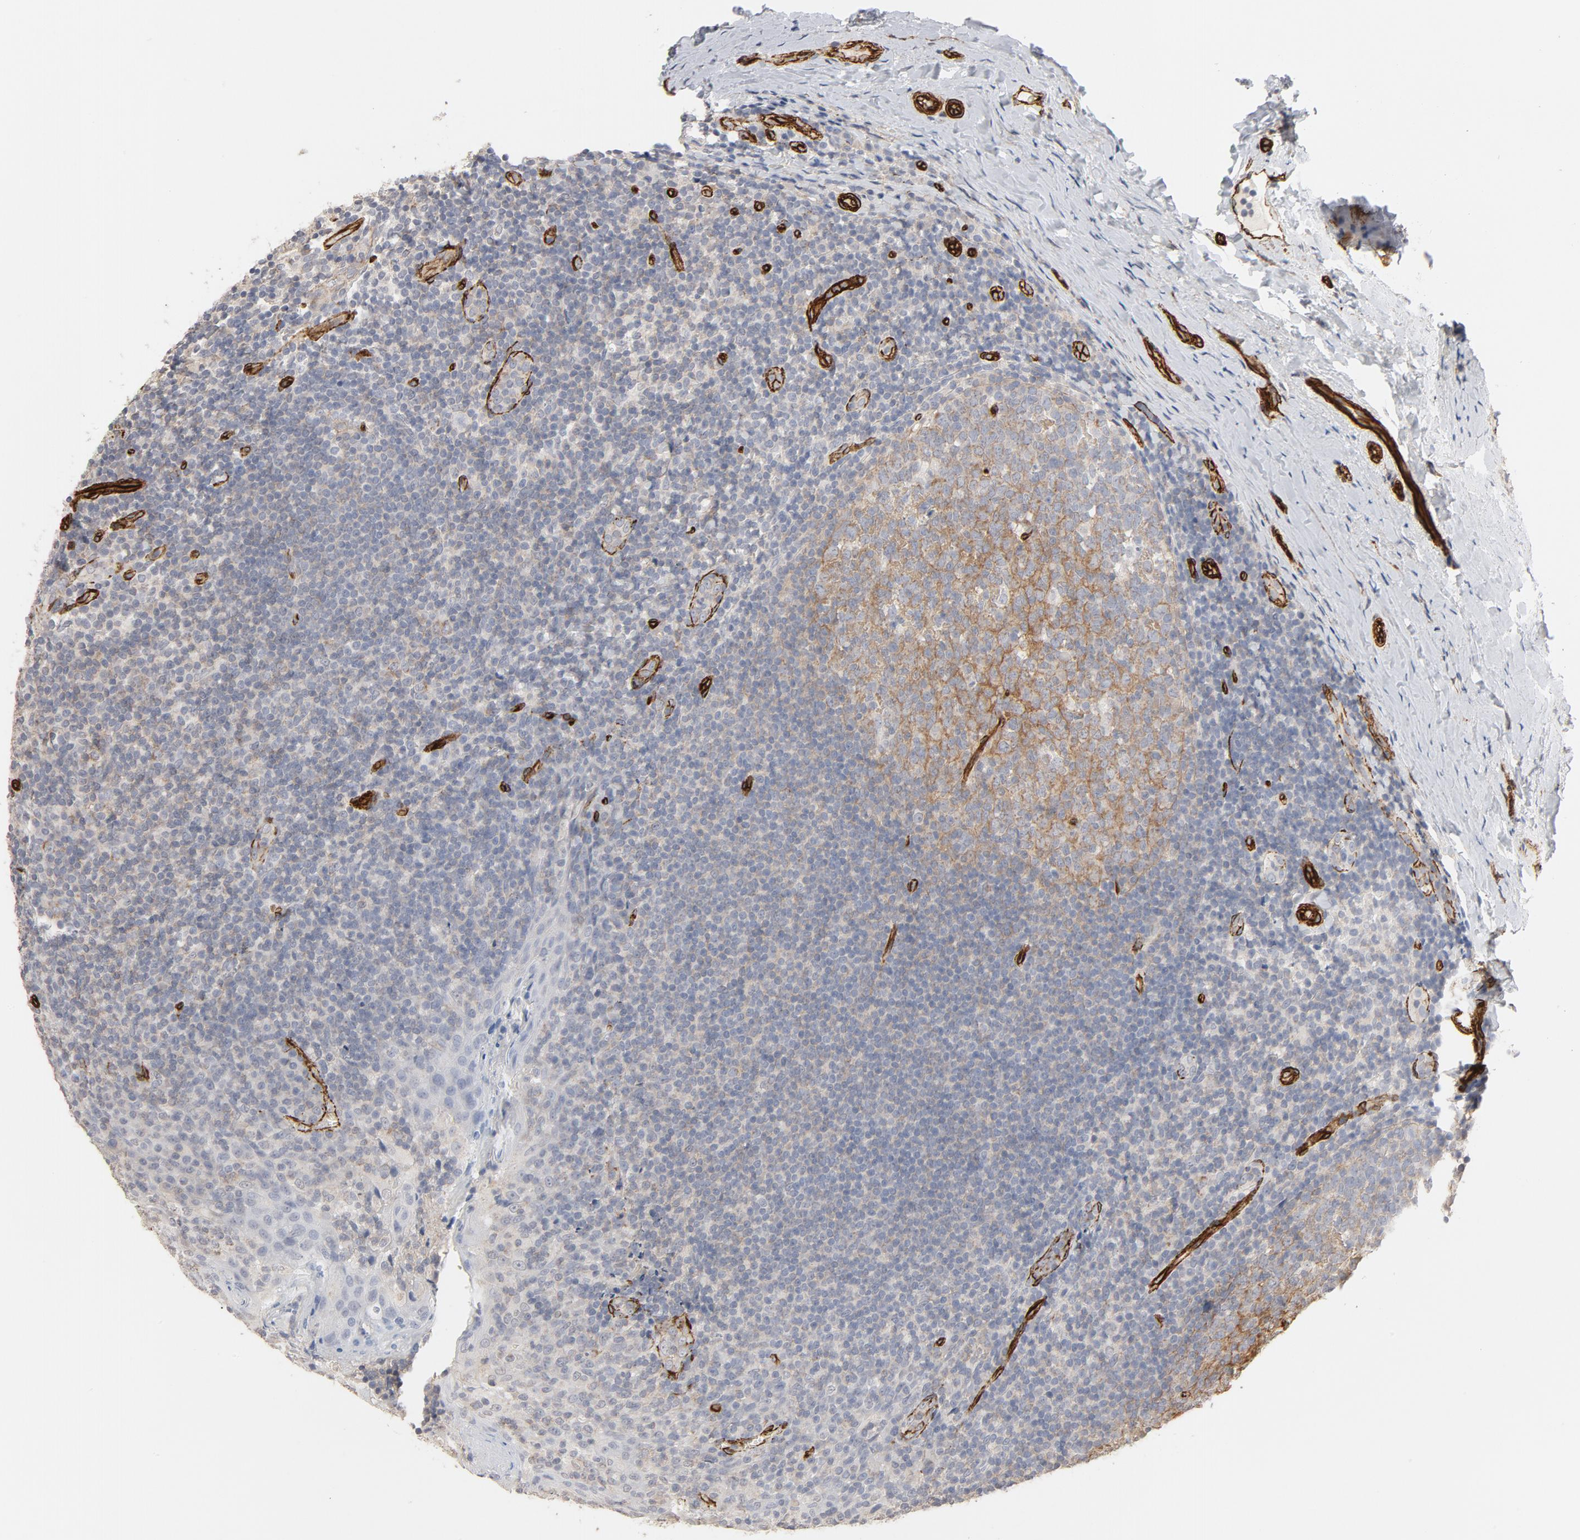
{"staining": {"intensity": "weak", "quantity": ">75%", "location": "cytoplasmic/membranous"}, "tissue": "tonsil", "cell_type": "Germinal center cells", "image_type": "normal", "snomed": [{"axis": "morphology", "description": "Normal tissue, NOS"}, {"axis": "topography", "description": "Tonsil"}], "caption": "Germinal center cells demonstrate low levels of weak cytoplasmic/membranous staining in about >75% of cells in unremarkable tonsil. The staining was performed using DAB, with brown indicating positive protein expression. Nuclei are stained blue with hematoxylin.", "gene": "GNG2", "patient": {"sex": "male", "age": 31}}